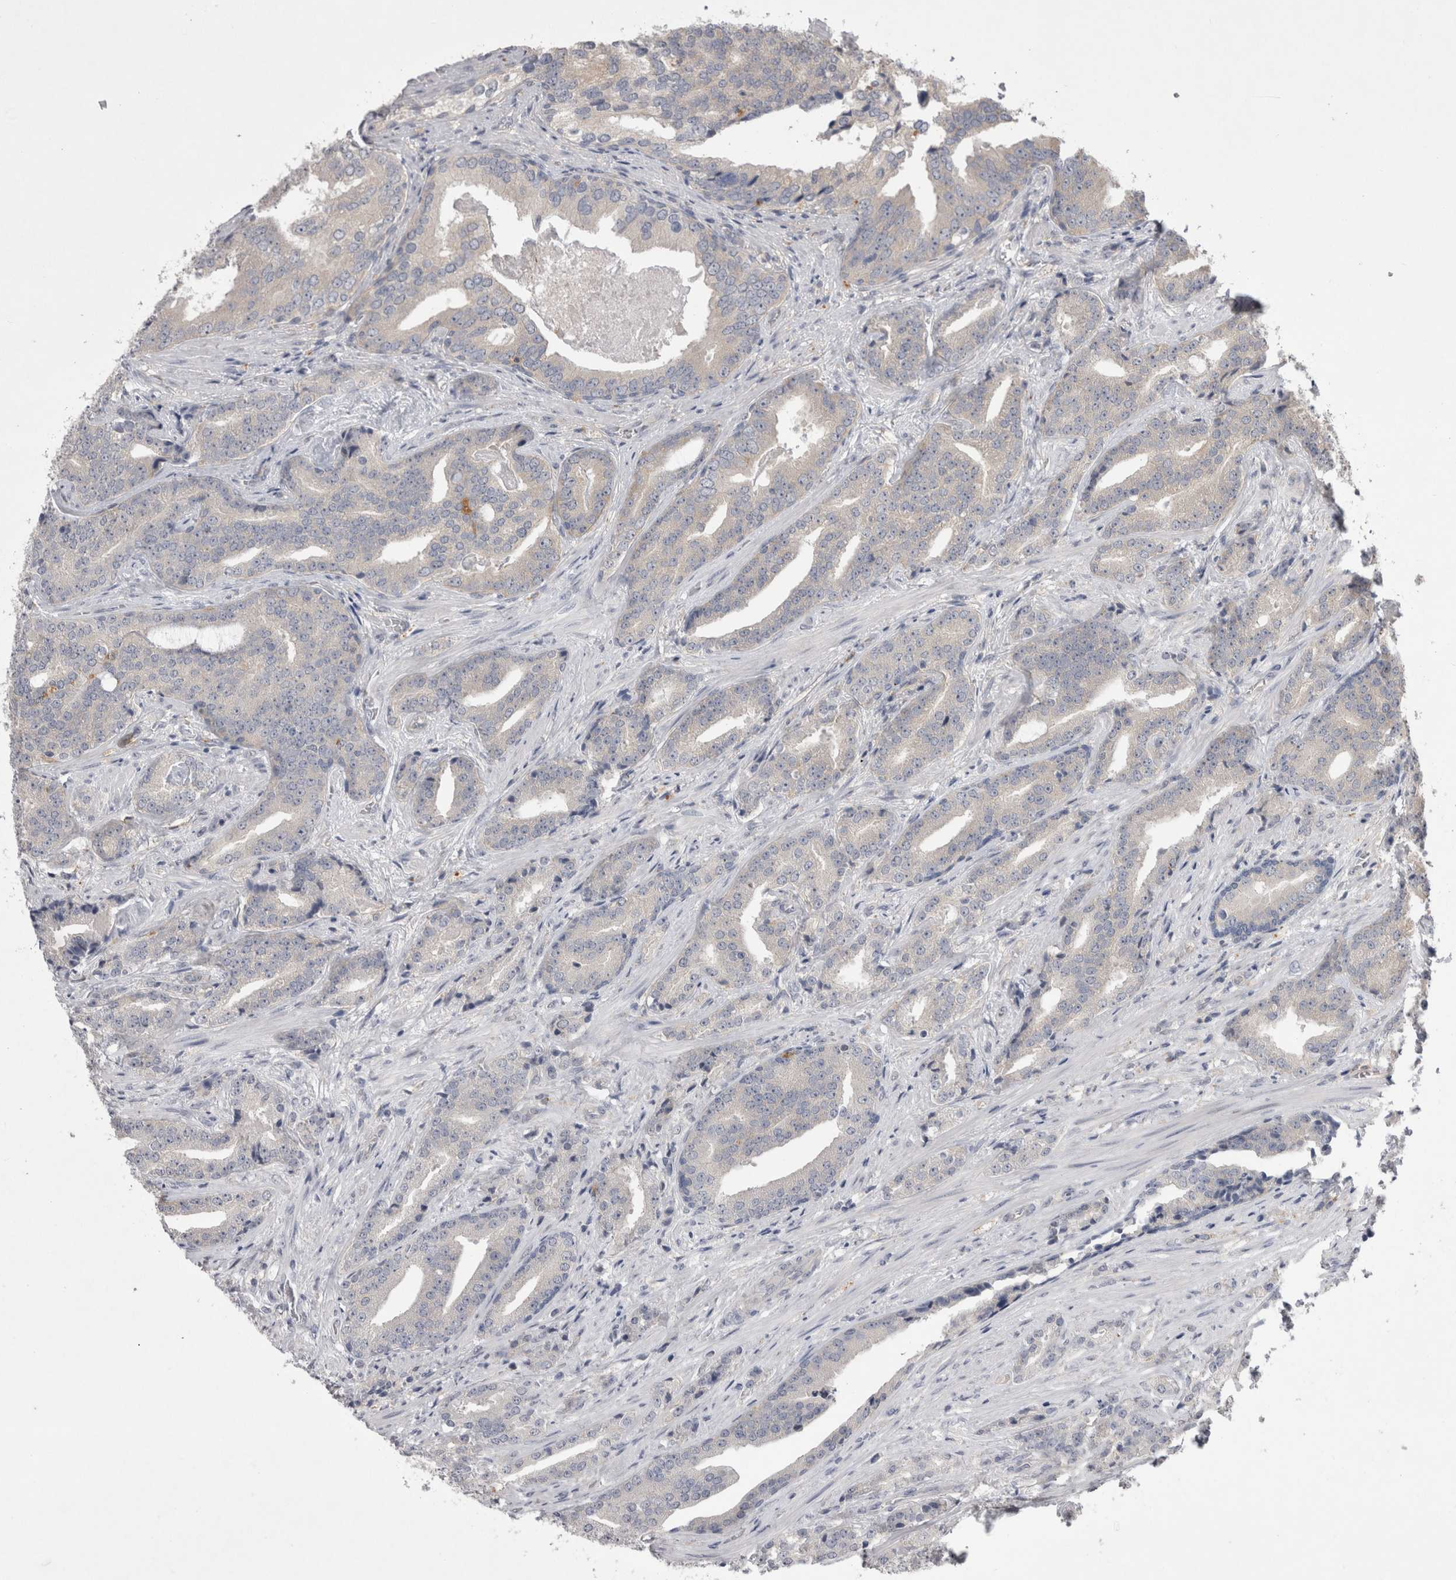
{"staining": {"intensity": "negative", "quantity": "none", "location": "none"}, "tissue": "prostate cancer", "cell_type": "Tumor cells", "image_type": "cancer", "snomed": [{"axis": "morphology", "description": "Adenocarcinoma, Low grade"}, {"axis": "topography", "description": "Prostate"}], "caption": "An immunohistochemistry image of prostate cancer (adenocarcinoma (low-grade)) is shown. There is no staining in tumor cells of prostate cancer (adenocarcinoma (low-grade)).", "gene": "CTBS", "patient": {"sex": "male", "age": 67}}